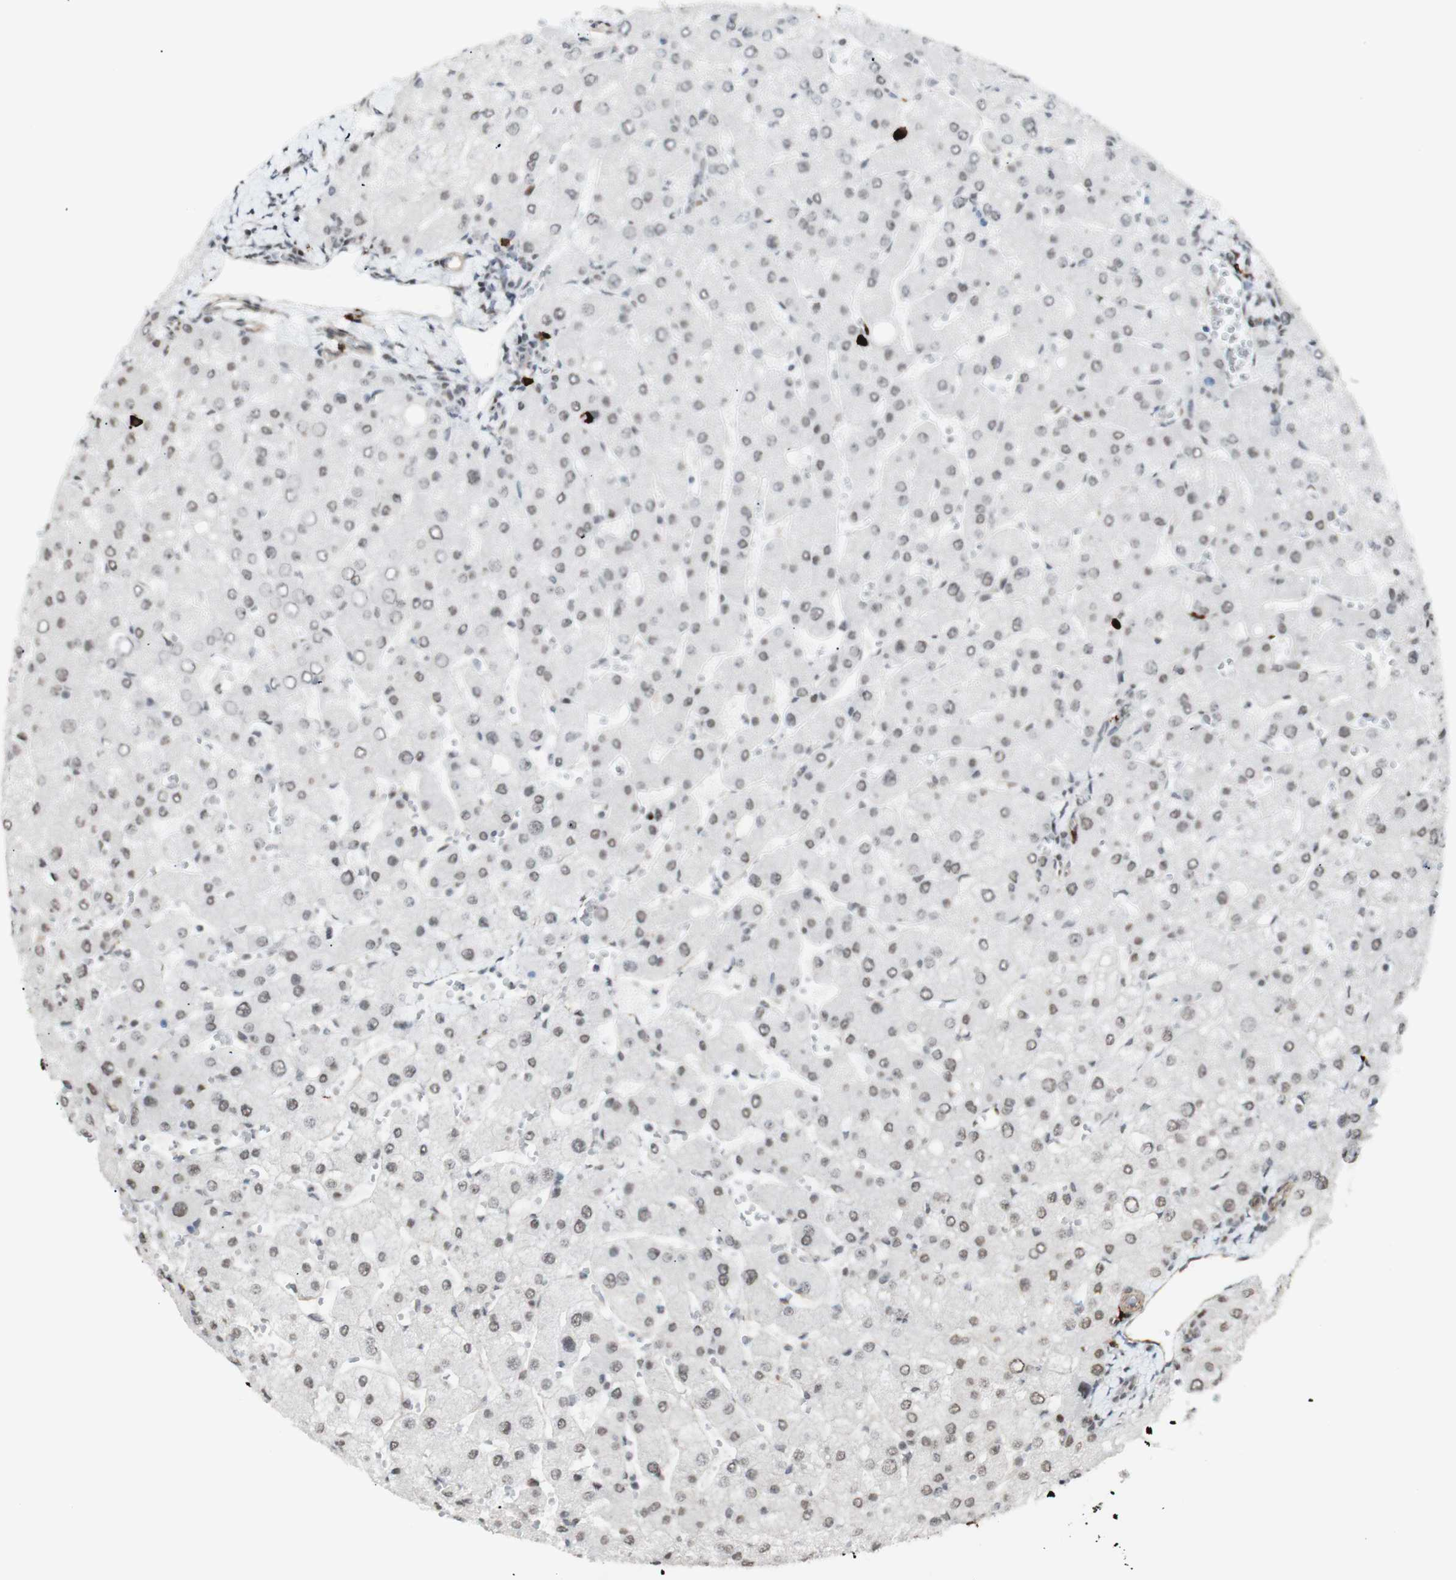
{"staining": {"intensity": "weak", "quantity": ">75%", "location": "nuclear"}, "tissue": "liver", "cell_type": "Cholangiocytes", "image_type": "normal", "snomed": [{"axis": "morphology", "description": "Normal tissue, NOS"}, {"axis": "topography", "description": "Liver"}], "caption": "IHC of unremarkable liver exhibits low levels of weak nuclear positivity in approximately >75% of cholangiocytes. Nuclei are stained in blue.", "gene": "ZMYM6", "patient": {"sex": "male", "age": 55}}